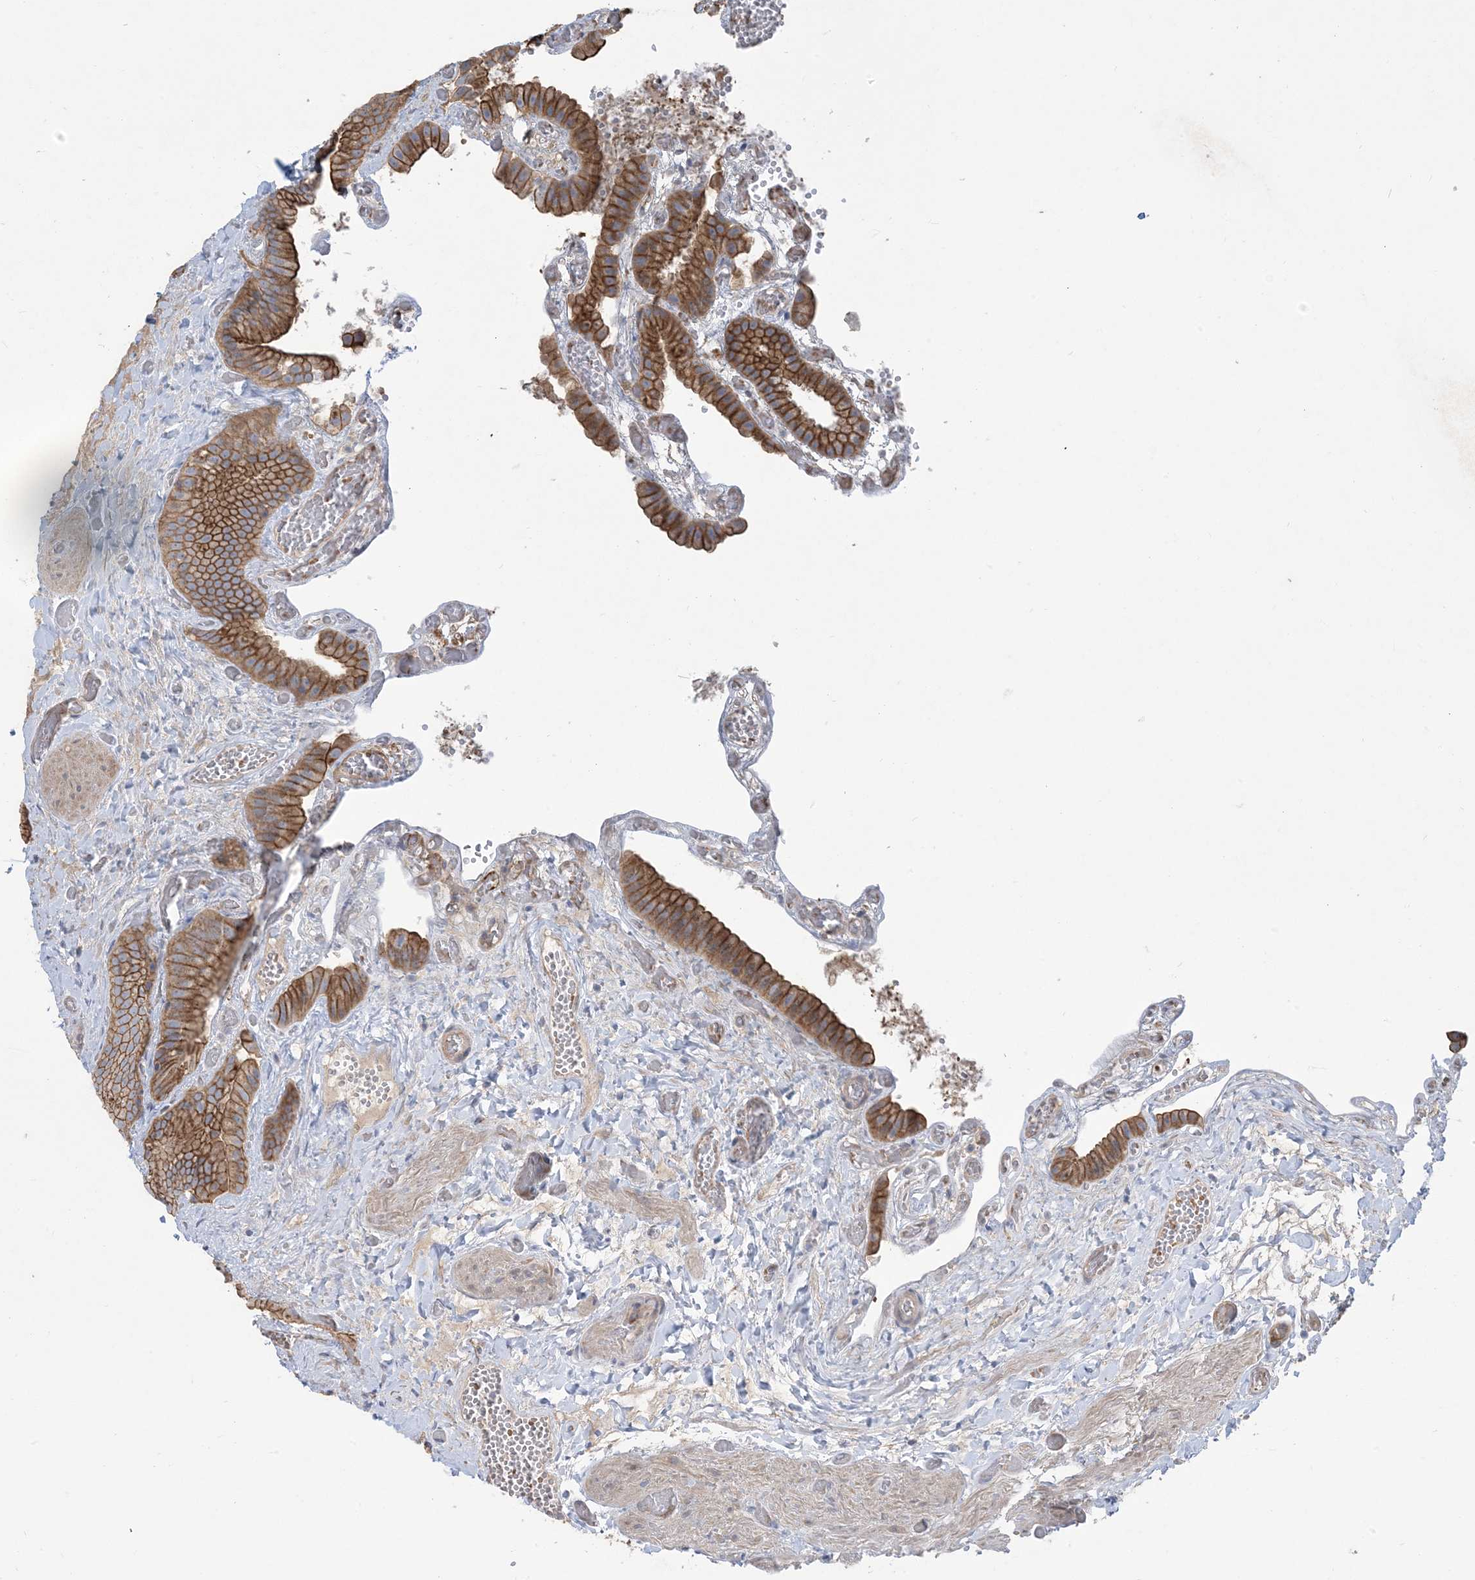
{"staining": {"intensity": "strong", "quantity": ">75%", "location": "cytoplasmic/membranous"}, "tissue": "gallbladder", "cell_type": "Glandular cells", "image_type": "normal", "snomed": [{"axis": "morphology", "description": "Normal tissue, NOS"}, {"axis": "topography", "description": "Gallbladder"}], "caption": "IHC micrograph of benign gallbladder: human gallbladder stained using IHC demonstrates high levels of strong protein expression localized specifically in the cytoplasmic/membranous of glandular cells, appearing as a cytoplasmic/membranous brown color.", "gene": "AOC1", "patient": {"sex": "female", "age": 64}}